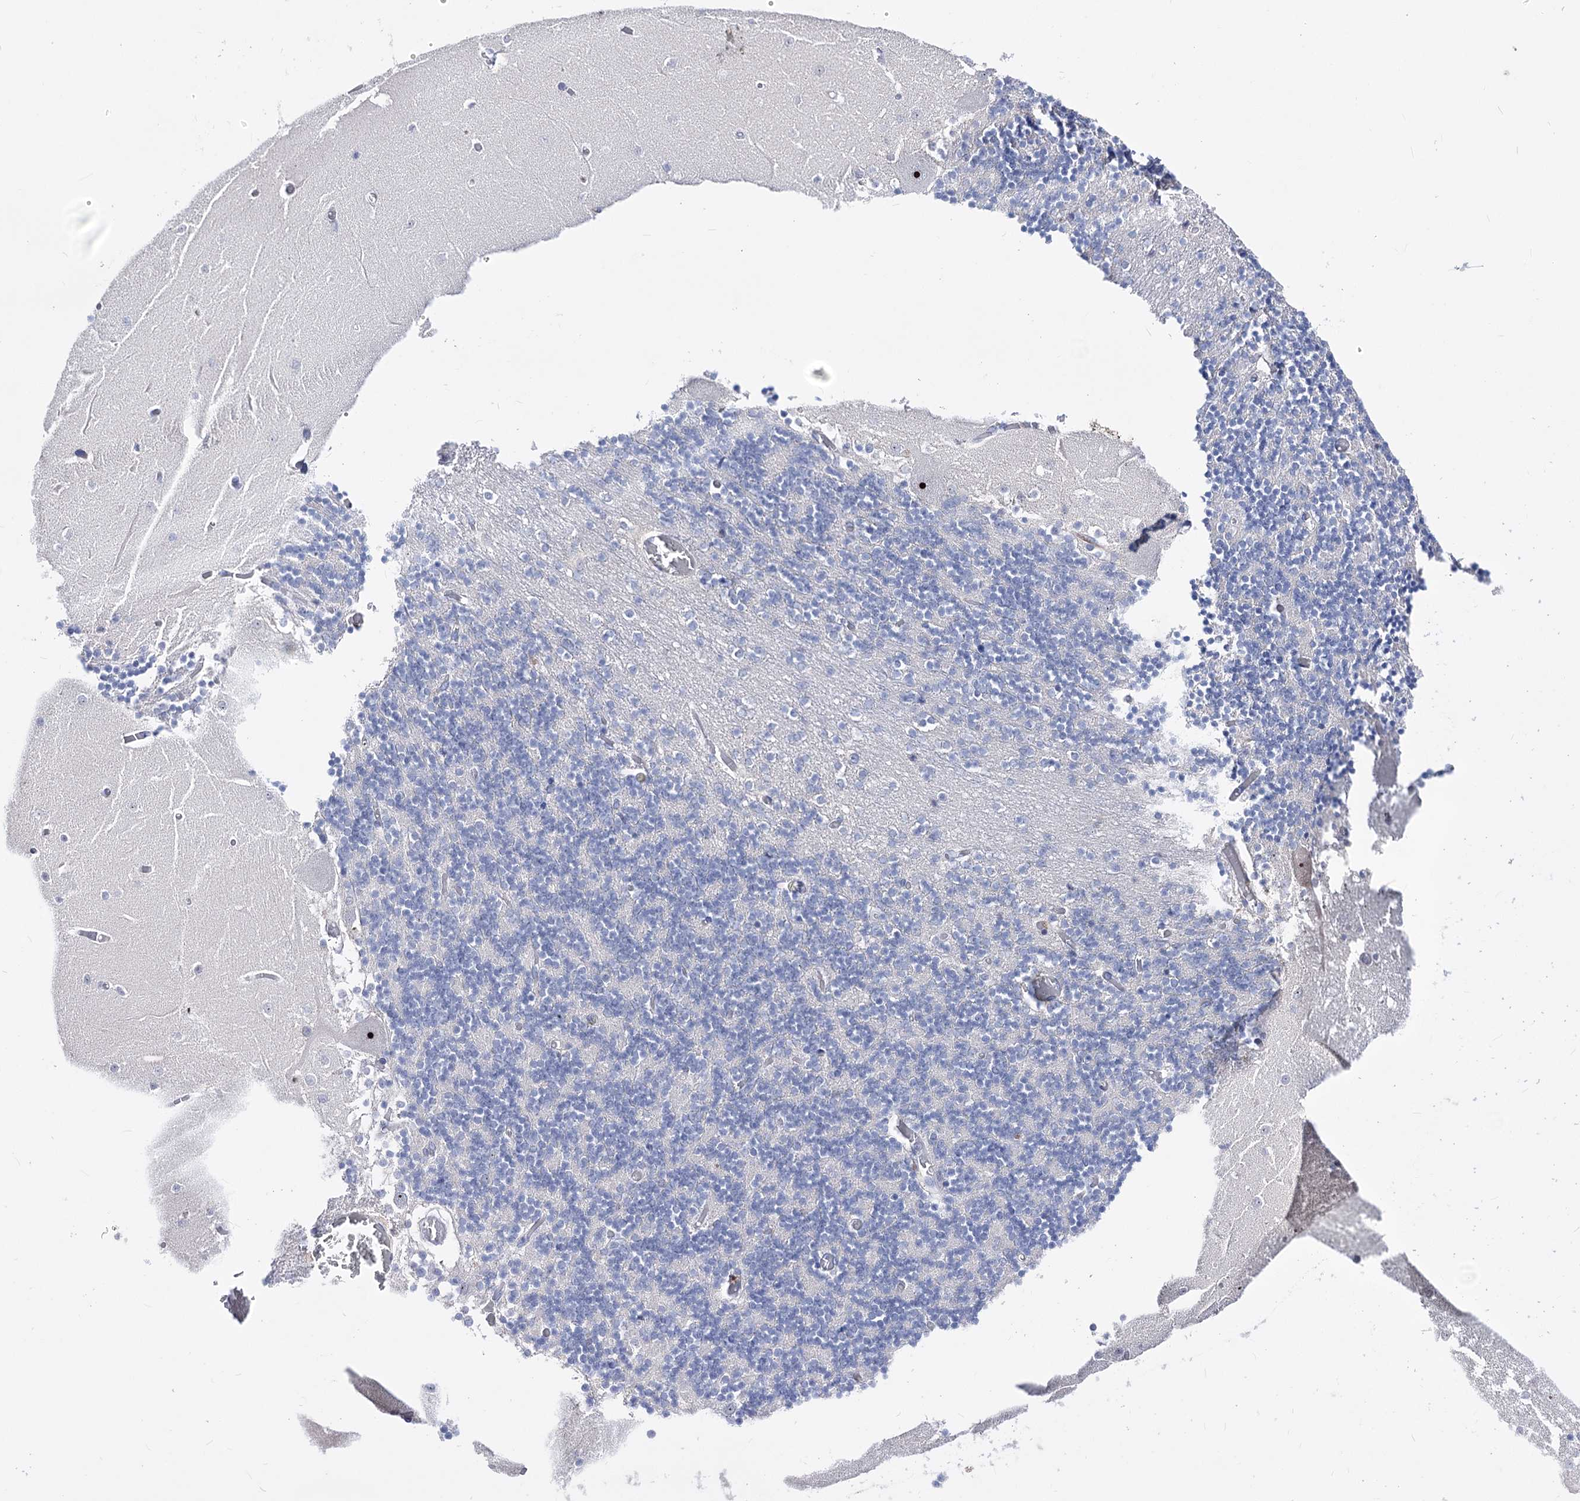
{"staining": {"intensity": "negative", "quantity": "none", "location": "none"}, "tissue": "cerebellum", "cell_type": "Cells in granular layer", "image_type": "normal", "snomed": [{"axis": "morphology", "description": "Normal tissue, NOS"}, {"axis": "topography", "description": "Cerebellum"}], "caption": "An IHC photomicrograph of benign cerebellum is shown. There is no staining in cells in granular layer of cerebellum.", "gene": "PCGF5", "patient": {"sex": "female", "age": 28}}